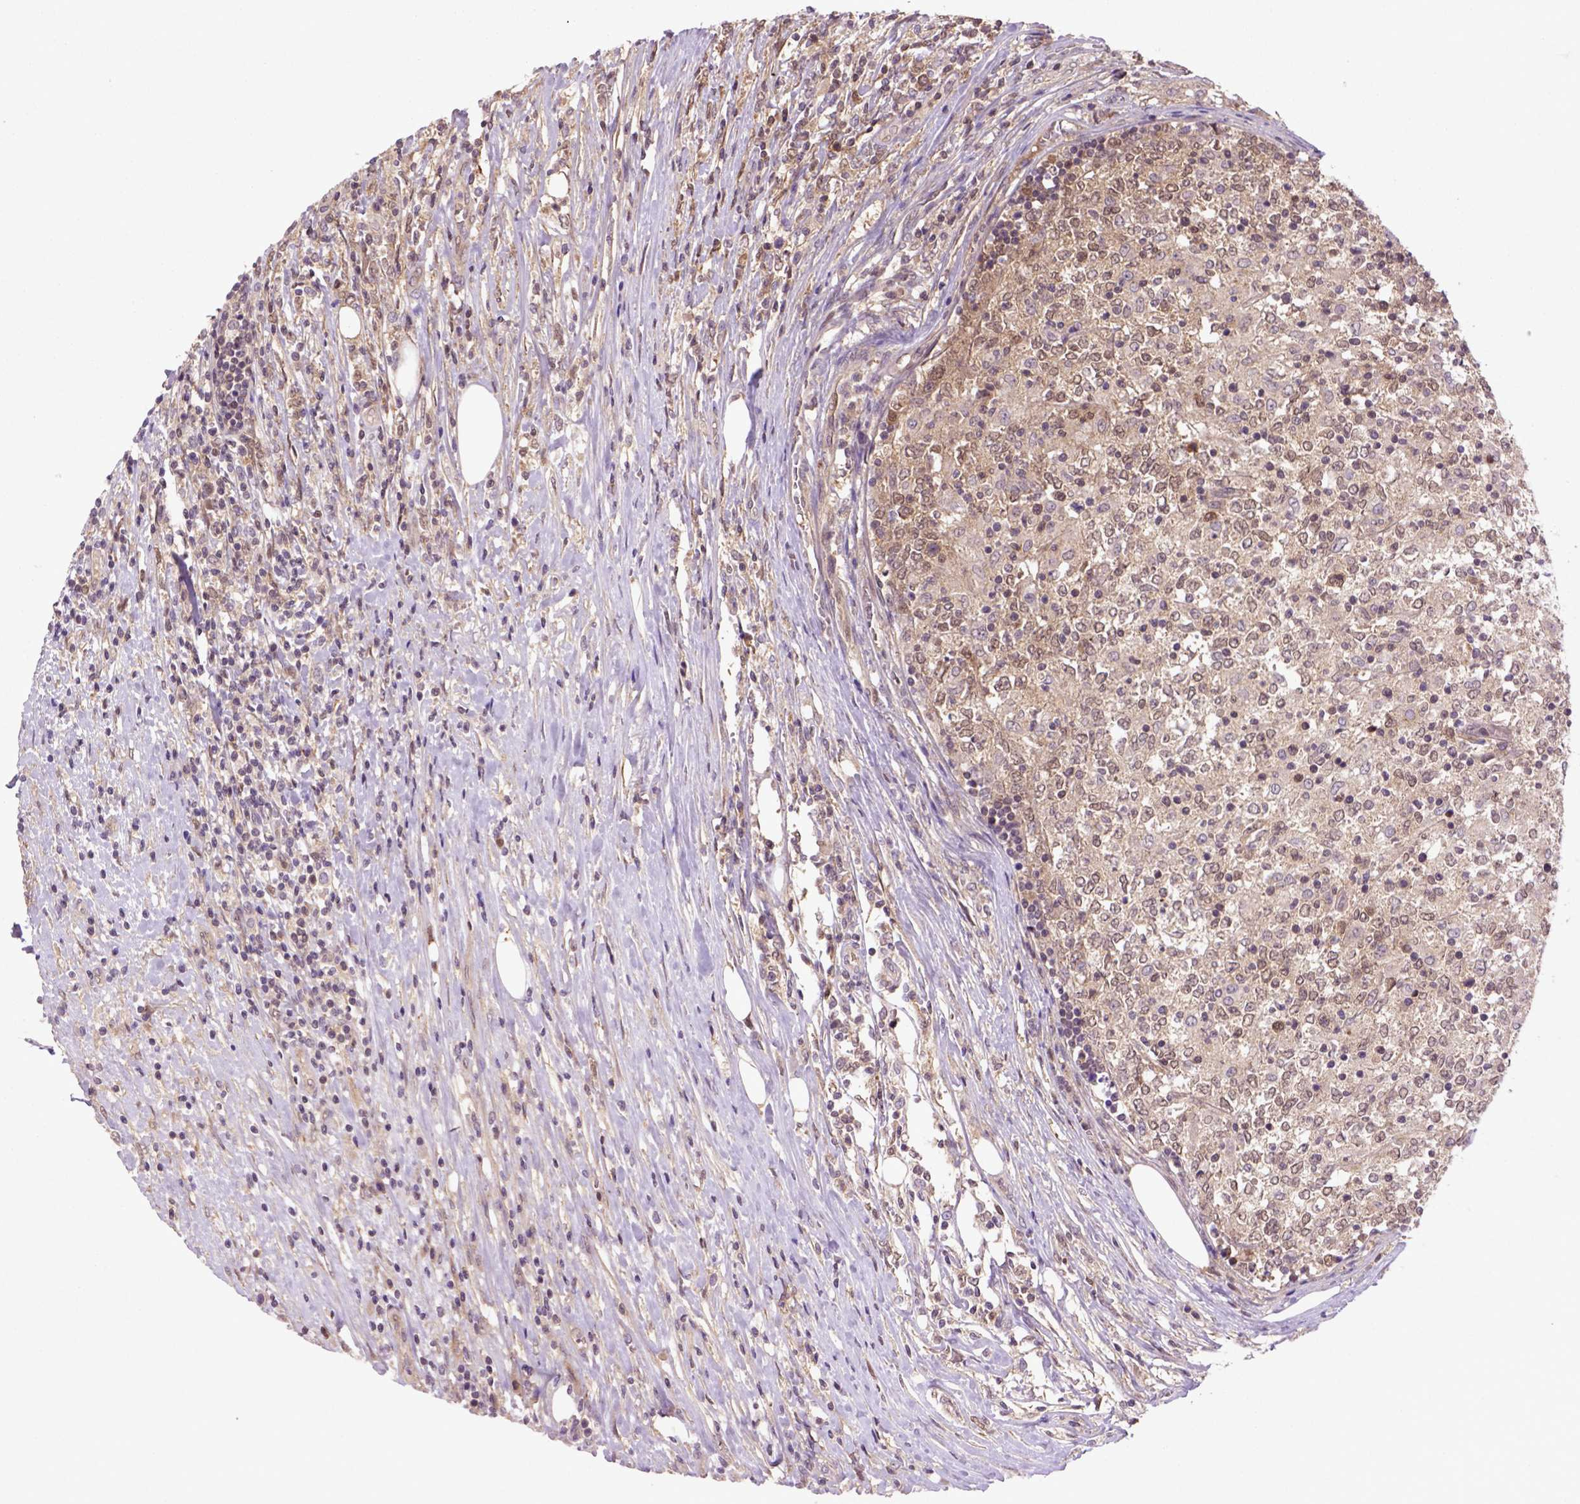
{"staining": {"intensity": "weak", "quantity": ">75%", "location": "cytoplasmic/membranous,nuclear"}, "tissue": "lymphoma", "cell_type": "Tumor cells", "image_type": "cancer", "snomed": [{"axis": "morphology", "description": "Malignant lymphoma, non-Hodgkin's type, High grade"}, {"axis": "topography", "description": "Lymph node"}], "caption": "The immunohistochemical stain labels weak cytoplasmic/membranous and nuclear expression in tumor cells of malignant lymphoma, non-Hodgkin's type (high-grade) tissue. (DAB IHC, brown staining for protein, blue staining for nuclei).", "gene": "HSPBP1", "patient": {"sex": "female", "age": 84}}